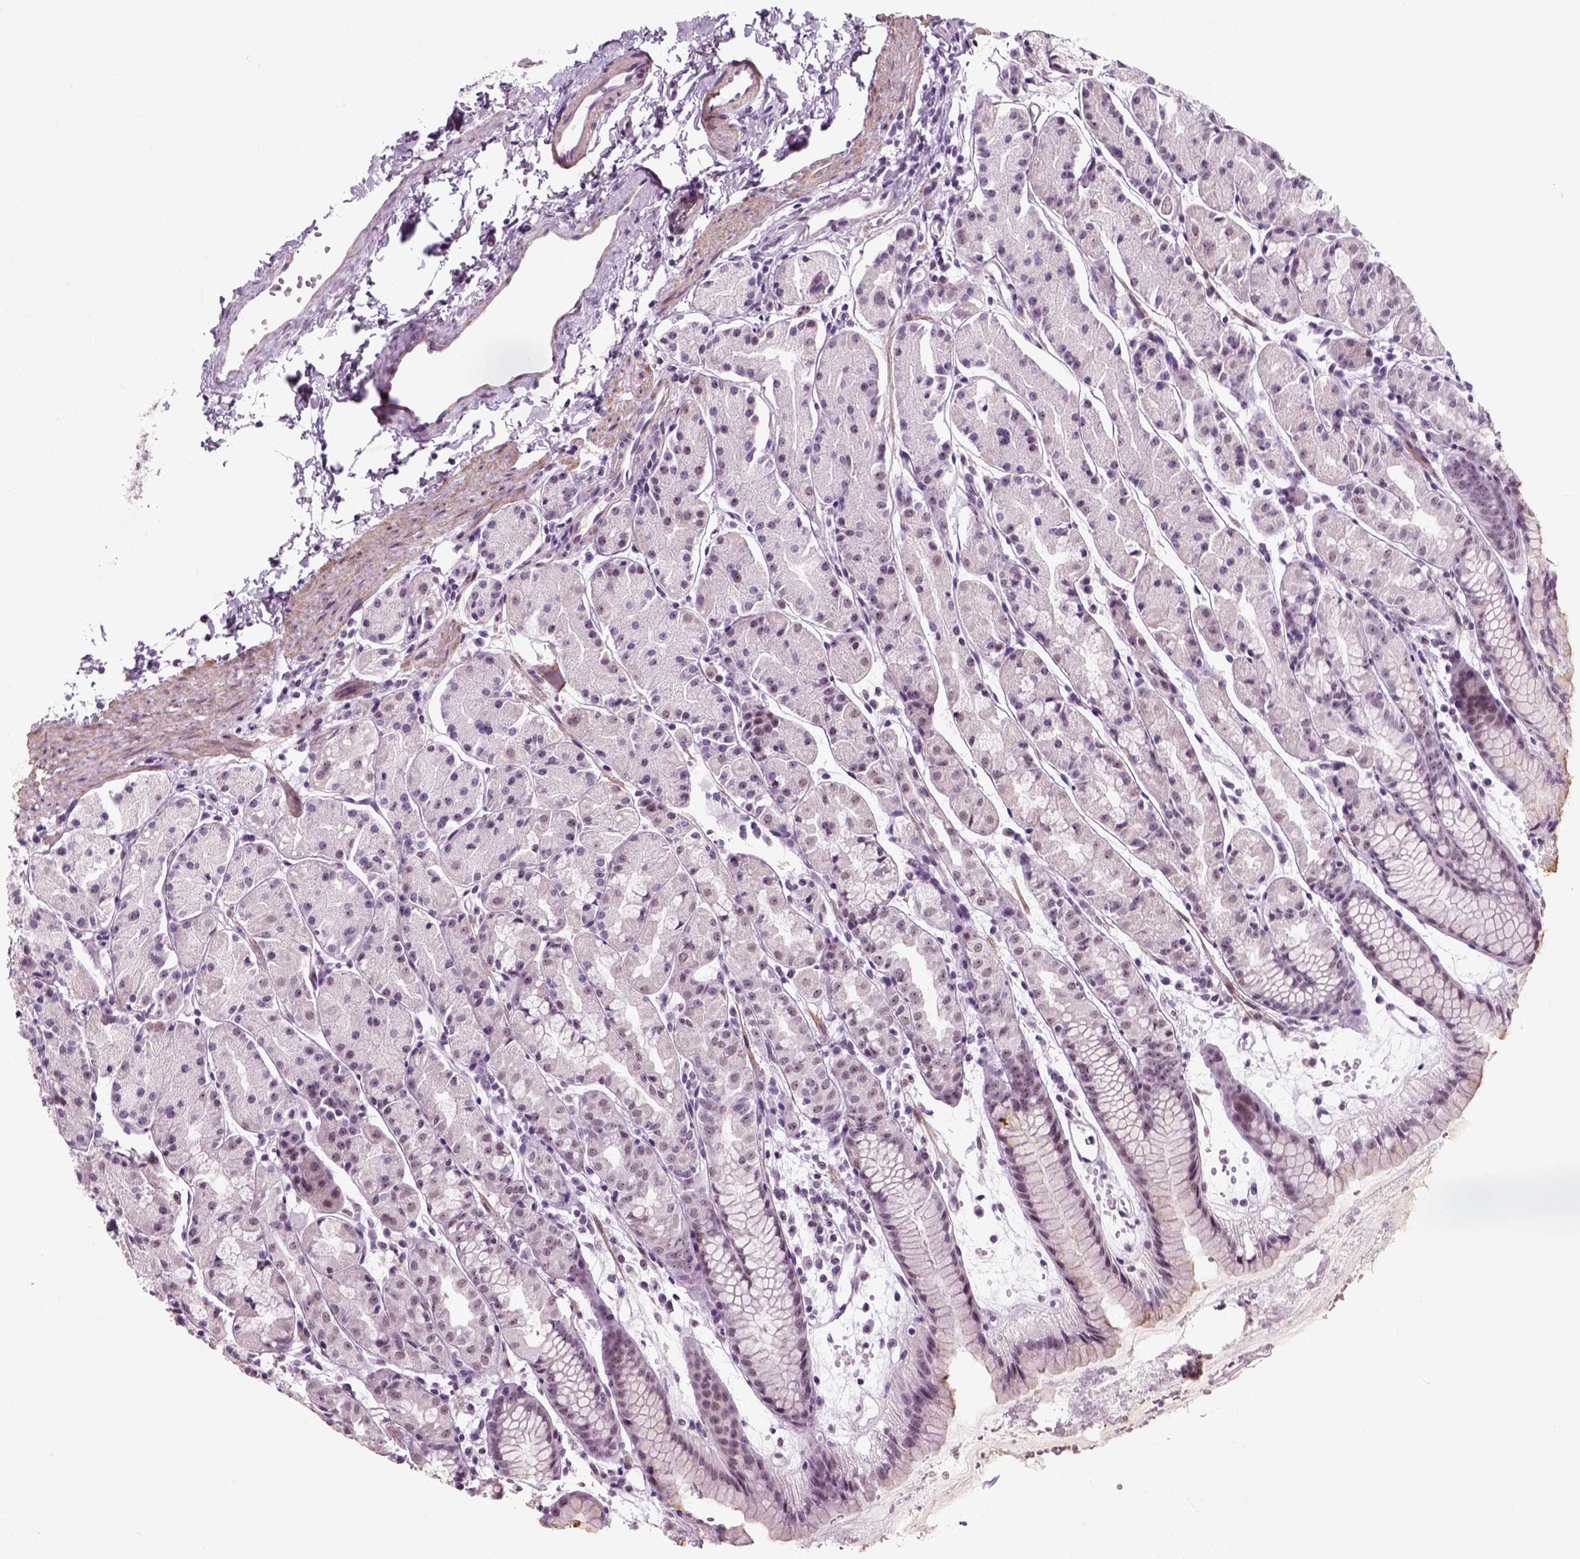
{"staining": {"intensity": "weak", "quantity": "<25%", "location": "nuclear"}, "tissue": "stomach", "cell_type": "Glandular cells", "image_type": "normal", "snomed": [{"axis": "morphology", "description": "Normal tissue, NOS"}, {"axis": "topography", "description": "Stomach, upper"}], "caption": "The histopathology image displays no staining of glandular cells in normal stomach. (DAB (3,3'-diaminobenzidine) IHC with hematoxylin counter stain).", "gene": "ZNF865", "patient": {"sex": "male", "age": 47}}